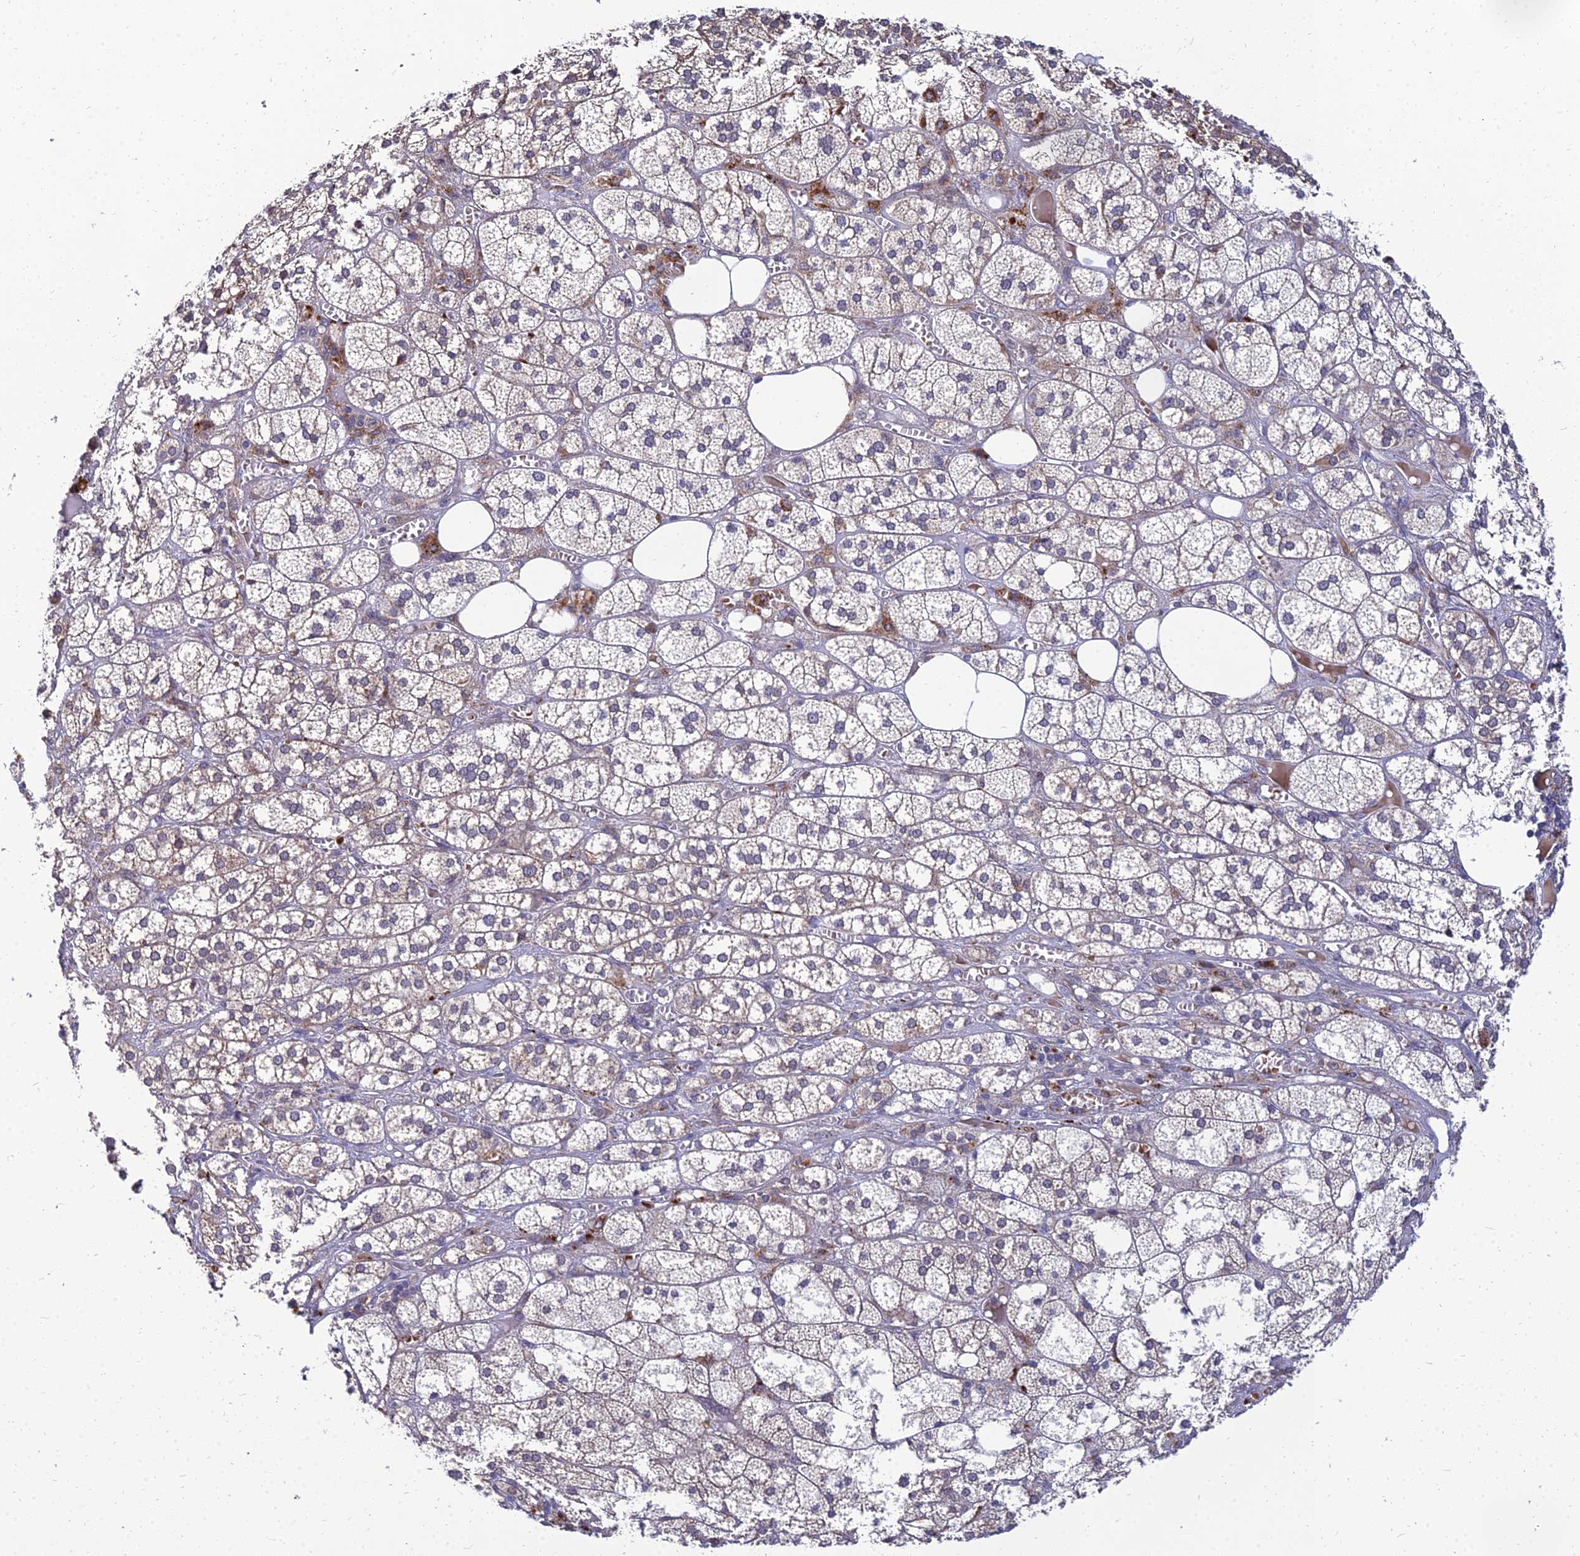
{"staining": {"intensity": "moderate", "quantity": "<25%", "location": "cytoplasmic/membranous"}, "tissue": "adrenal gland", "cell_type": "Glandular cells", "image_type": "normal", "snomed": [{"axis": "morphology", "description": "Normal tissue, NOS"}, {"axis": "topography", "description": "Adrenal gland"}], "caption": "The histopathology image exhibits a brown stain indicating the presence of a protein in the cytoplasmic/membranous of glandular cells in adrenal gland.", "gene": "NPY", "patient": {"sex": "female", "age": 61}}